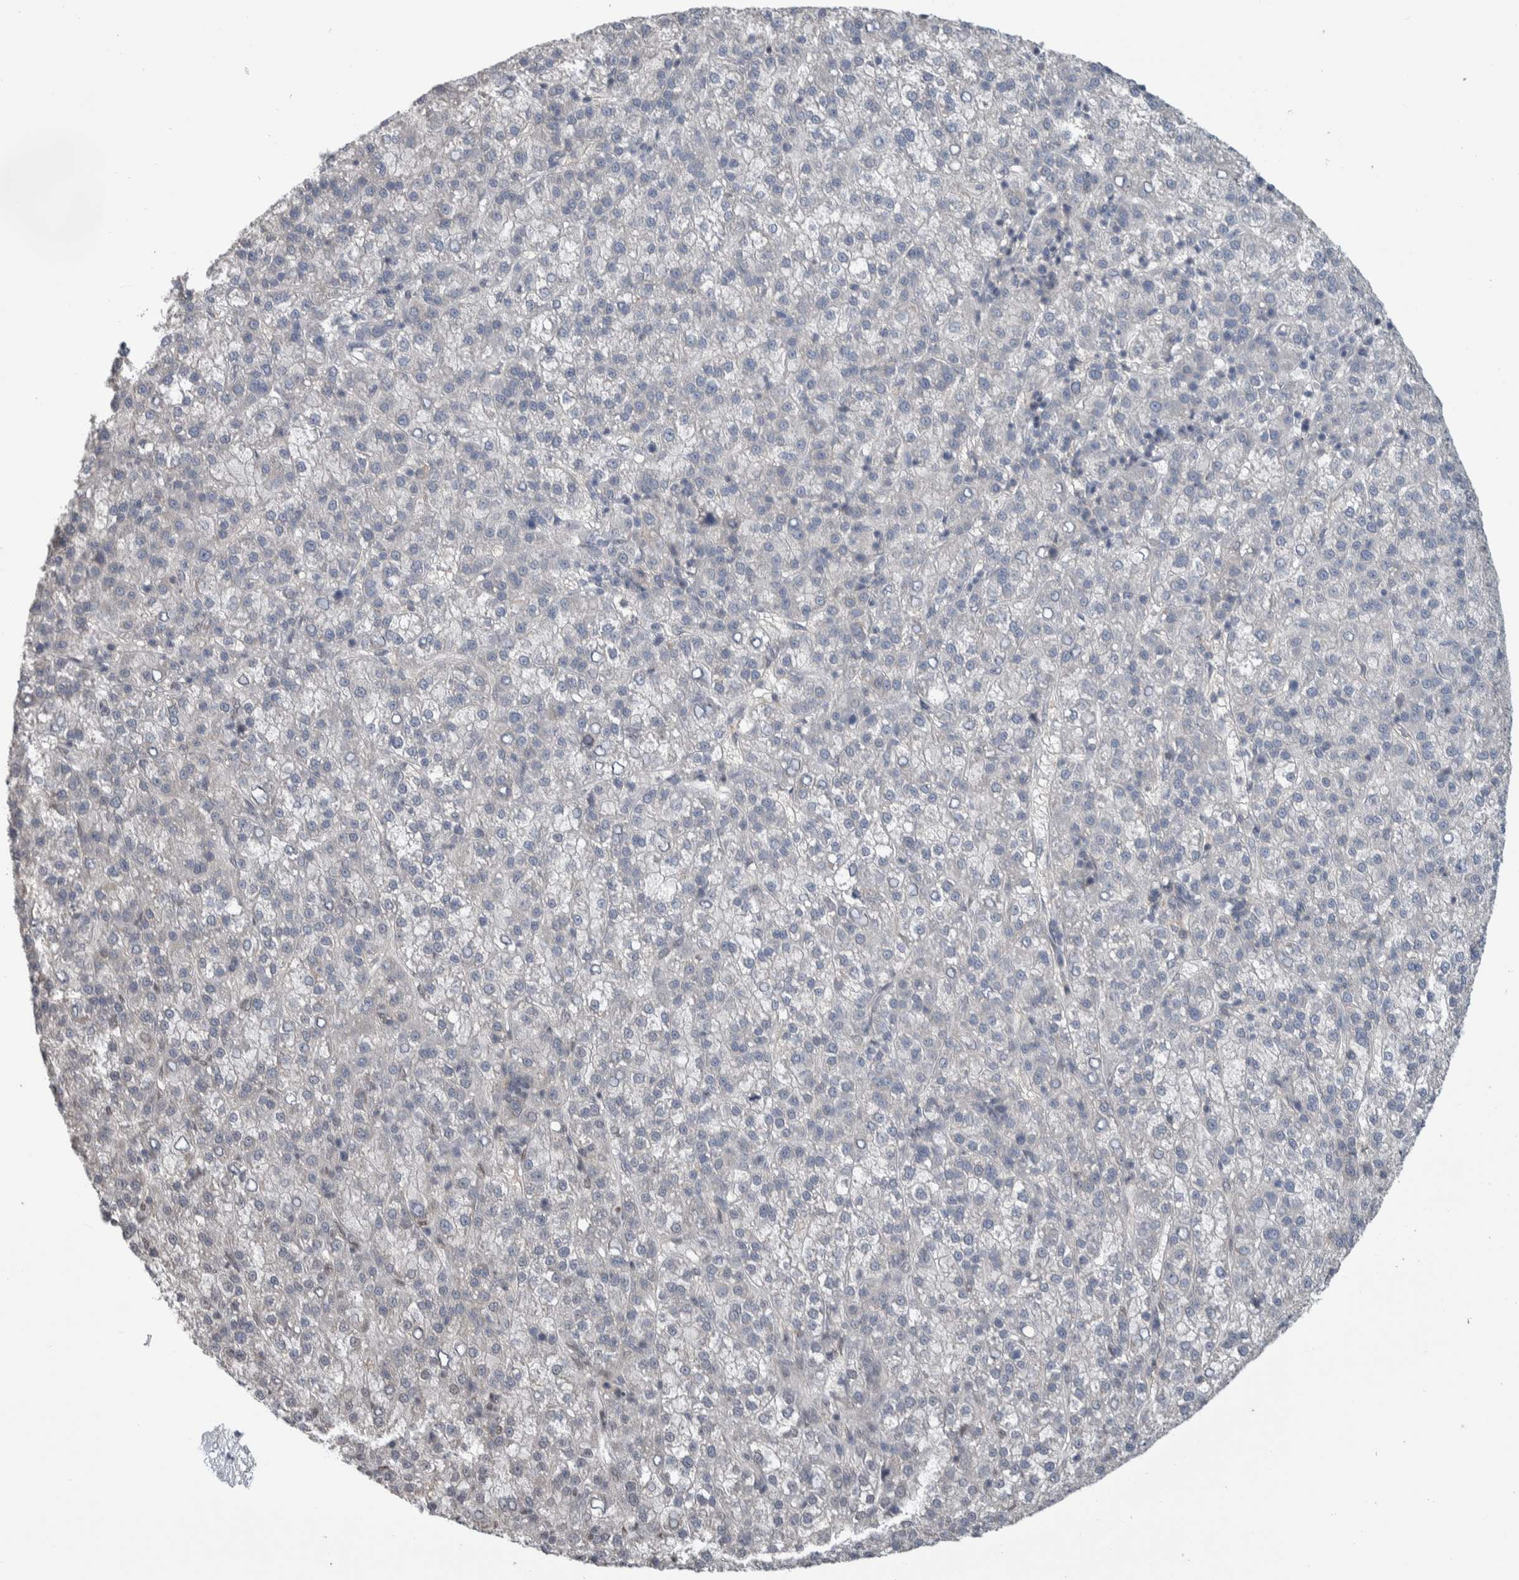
{"staining": {"intensity": "negative", "quantity": "none", "location": "none"}, "tissue": "liver cancer", "cell_type": "Tumor cells", "image_type": "cancer", "snomed": [{"axis": "morphology", "description": "Carcinoma, Hepatocellular, NOS"}, {"axis": "topography", "description": "Liver"}], "caption": "Immunohistochemical staining of human hepatocellular carcinoma (liver) reveals no significant positivity in tumor cells.", "gene": "TAX1BP1", "patient": {"sex": "female", "age": 58}}